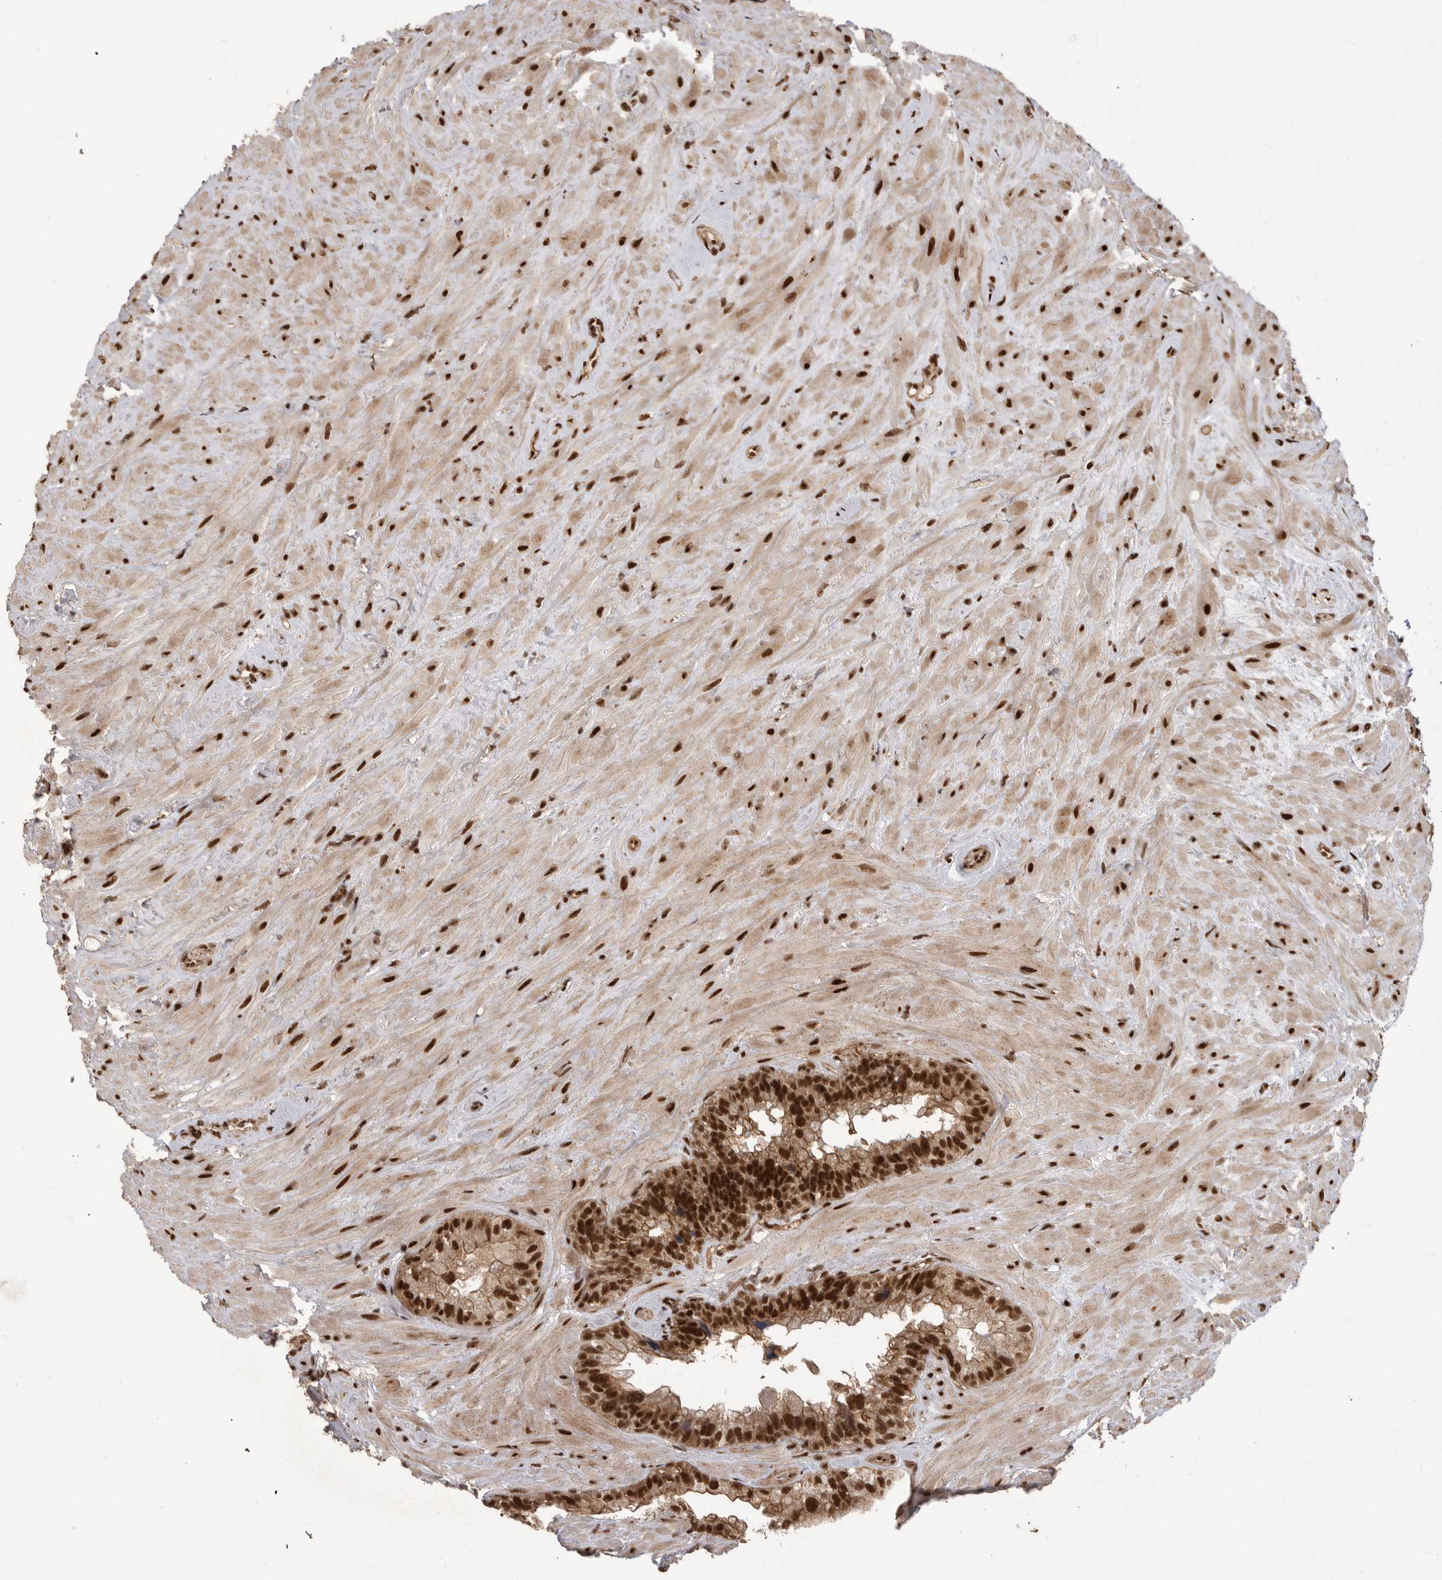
{"staining": {"intensity": "strong", "quantity": ">75%", "location": "nuclear"}, "tissue": "seminal vesicle", "cell_type": "Glandular cells", "image_type": "normal", "snomed": [{"axis": "morphology", "description": "Normal tissue, NOS"}, {"axis": "topography", "description": "Seminal veicle"}], "caption": "Strong nuclear staining is appreciated in approximately >75% of glandular cells in normal seminal vesicle.", "gene": "PPP1R8", "patient": {"sex": "male", "age": 80}}